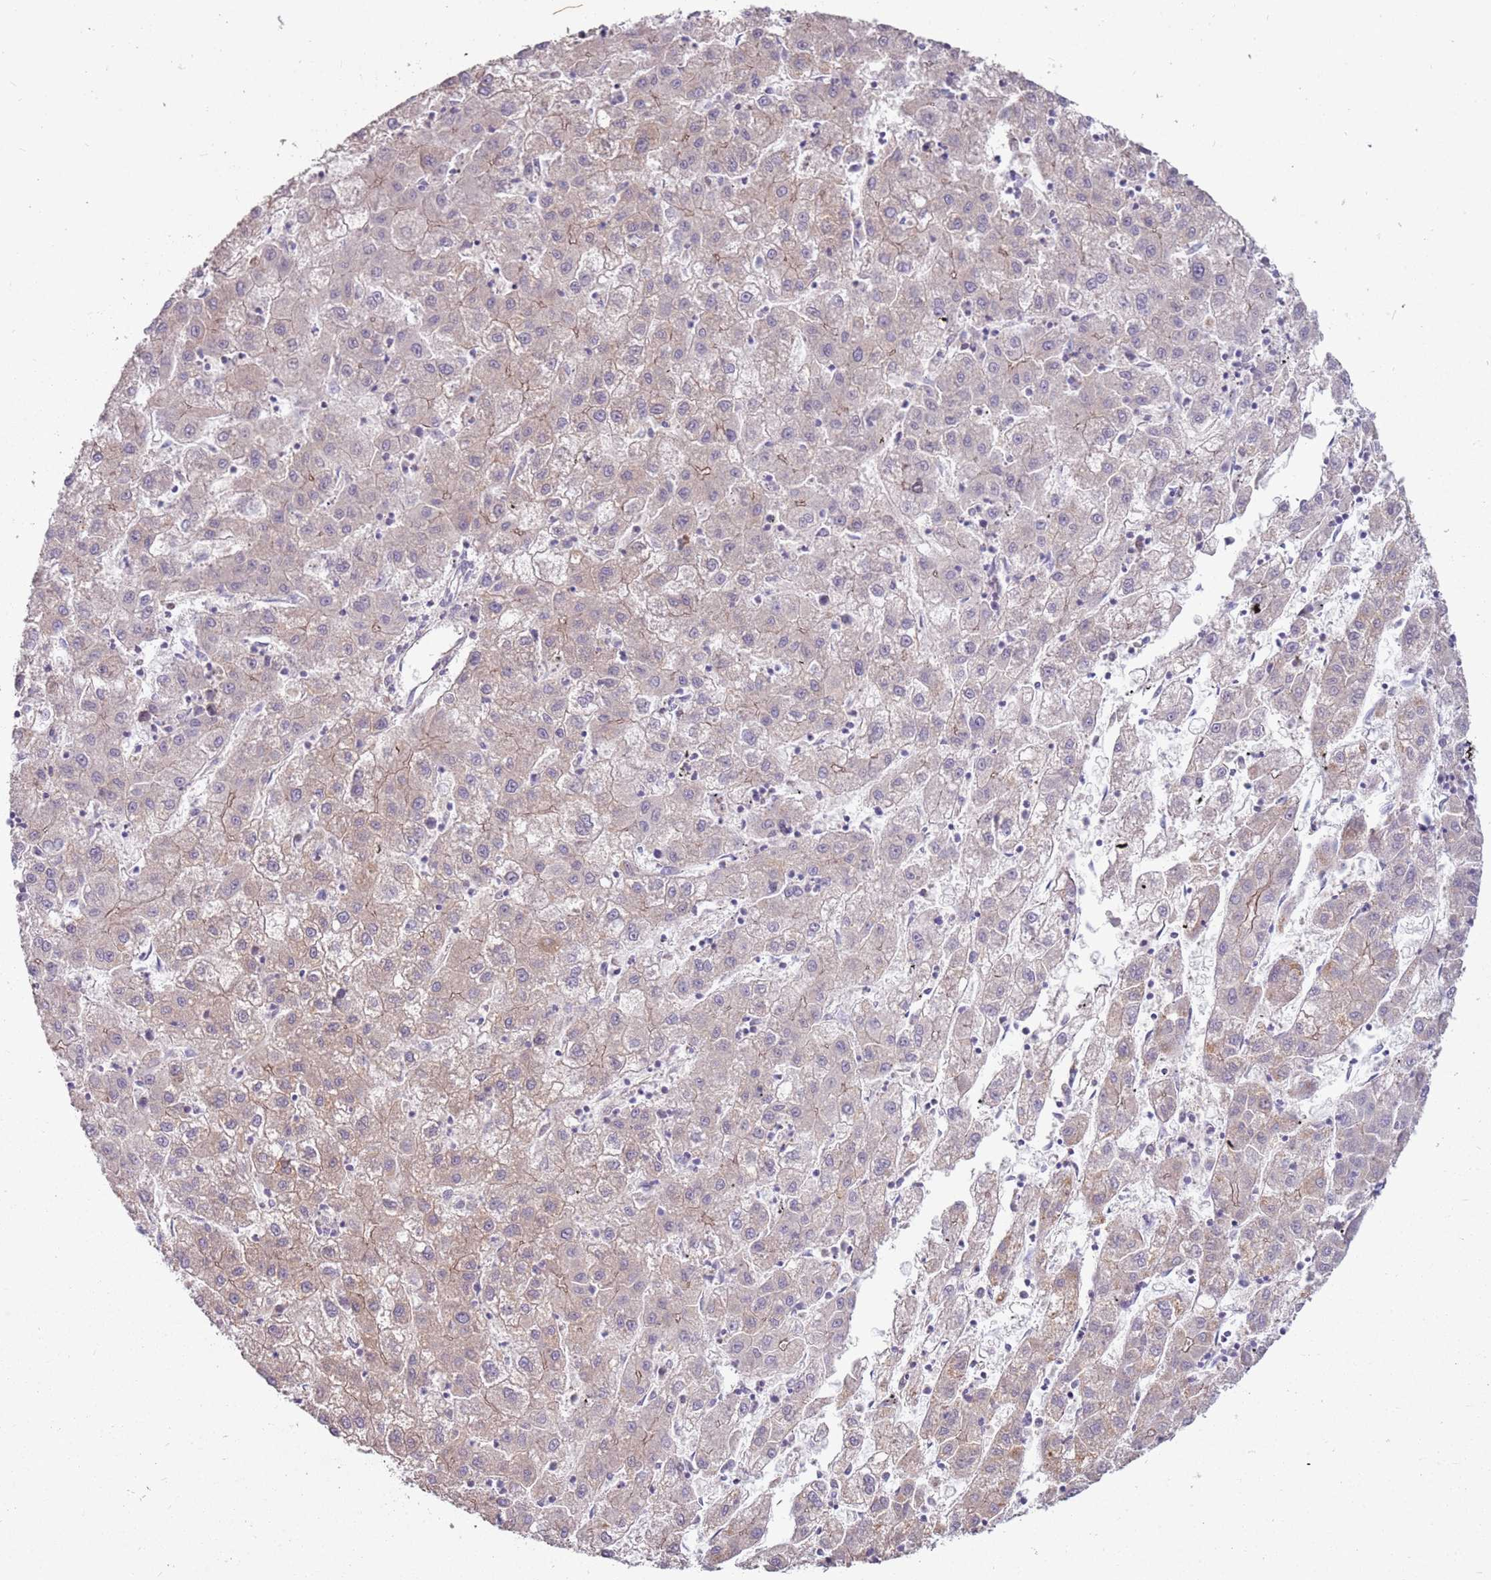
{"staining": {"intensity": "weak", "quantity": "<25%", "location": "cytoplasmic/membranous"}, "tissue": "liver cancer", "cell_type": "Tumor cells", "image_type": "cancer", "snomed": [{"axis": "morphology", "description": "Carcinoma, Hepatocellular, NOS"}, {"axis": "topography", "description": "Liver"}], "caption": "Photomicrograph shows no protein positivity in tumor cells of liver cancer (hepatocellular carcinoma) tissue.", "gene": "SPATA31D1", "patient": {"sex": "male", "age": 72}}